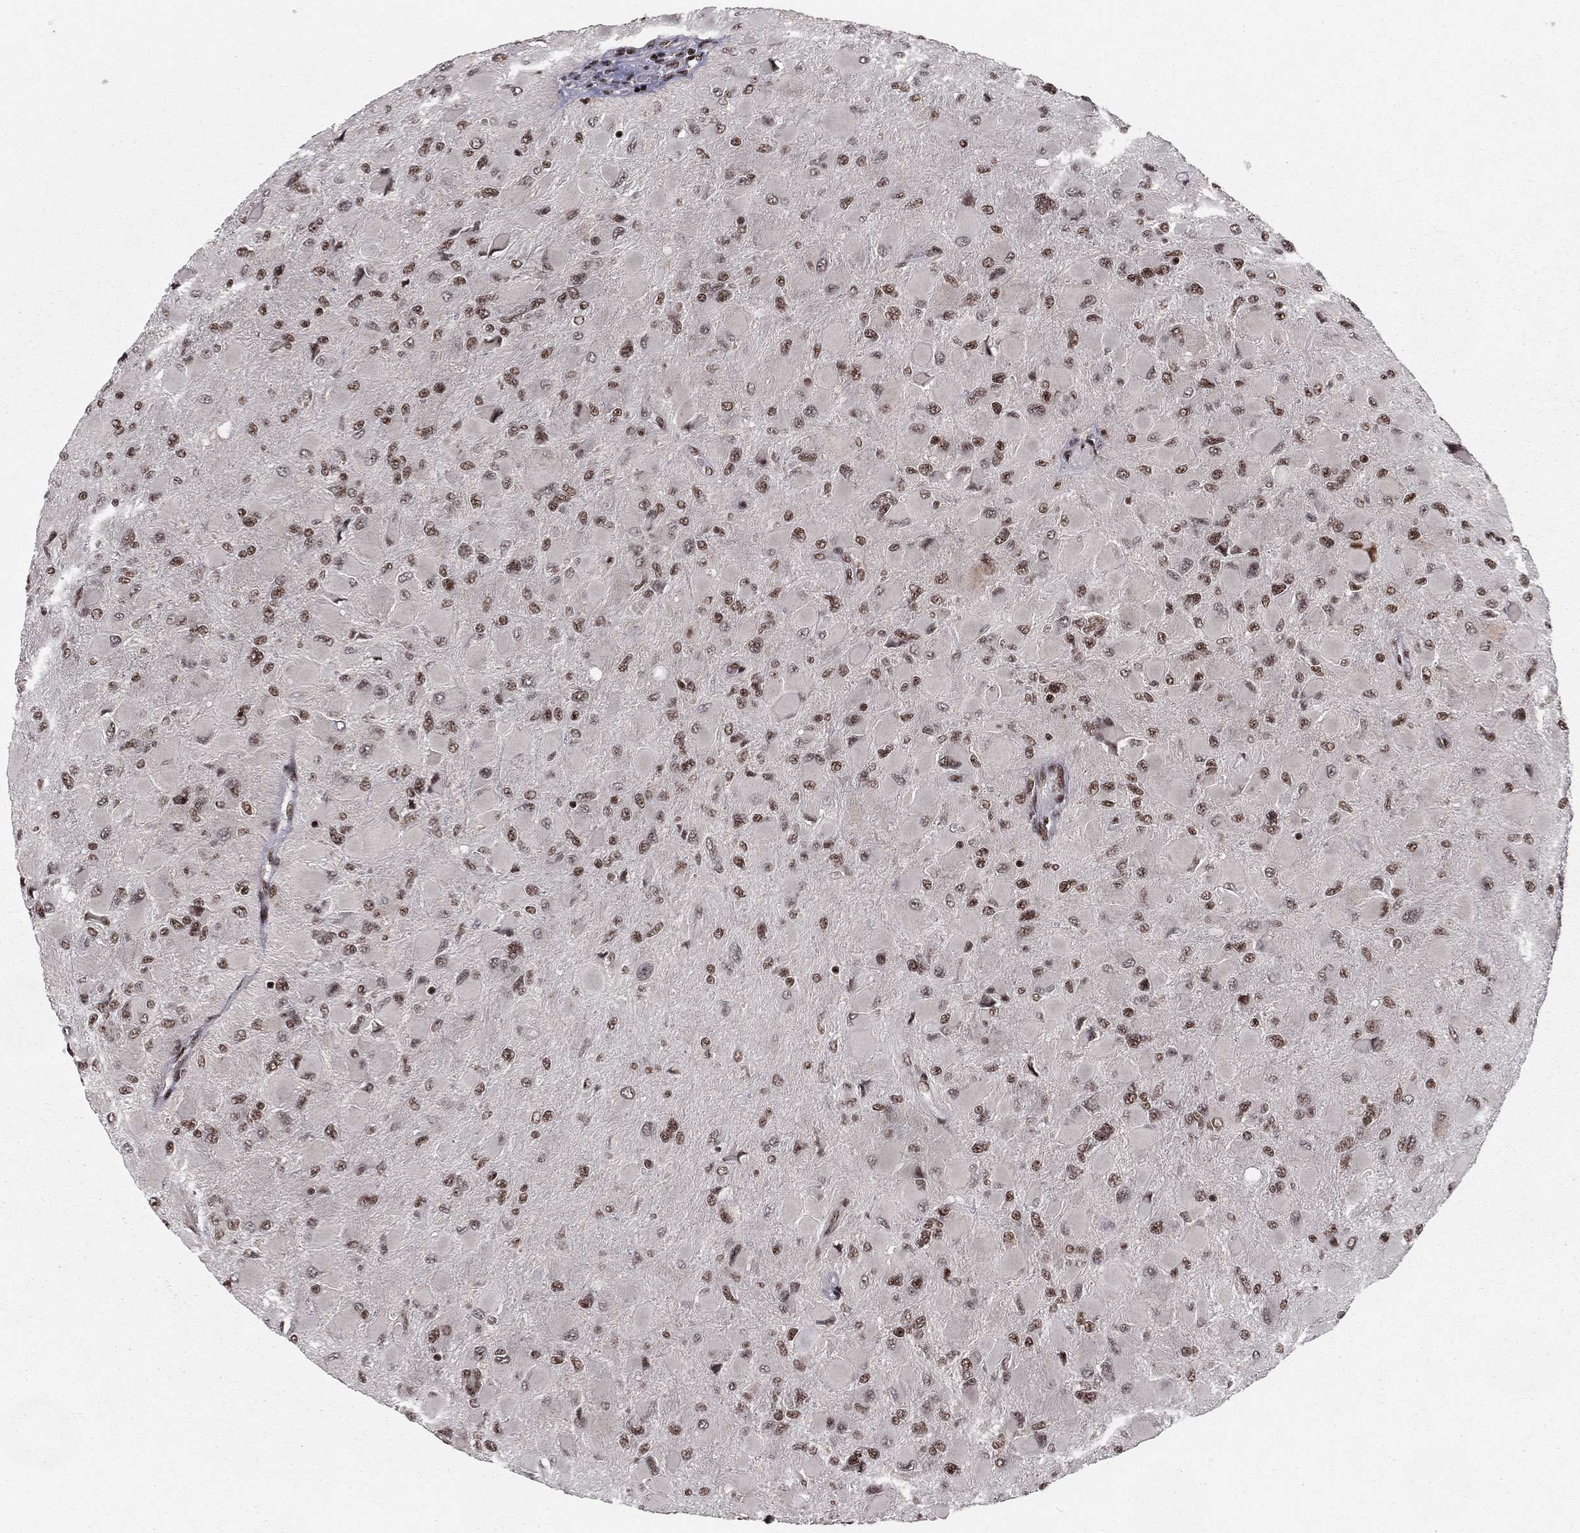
{"staining": {"intensity": "strong", "quantity": "25%-75%", "location": "nuclear"}, "tissue": "glioma", "cell_type": "Tumor cells", "image_type": "cancer", "snomed": [{"axis": "morphology", "description": "Glioma, malignant, High grade"}, {"axis": "topography", "description": "Cerebral cortex"}], "caption": "Immunohistochemical staining of high-grade glioma (malignant) displays high levels of strong nuclear protein staining in approximately 25%-75% of tumor cells.", "gene": "NFYB", "patient": {"sex": "female", "age": 36}}